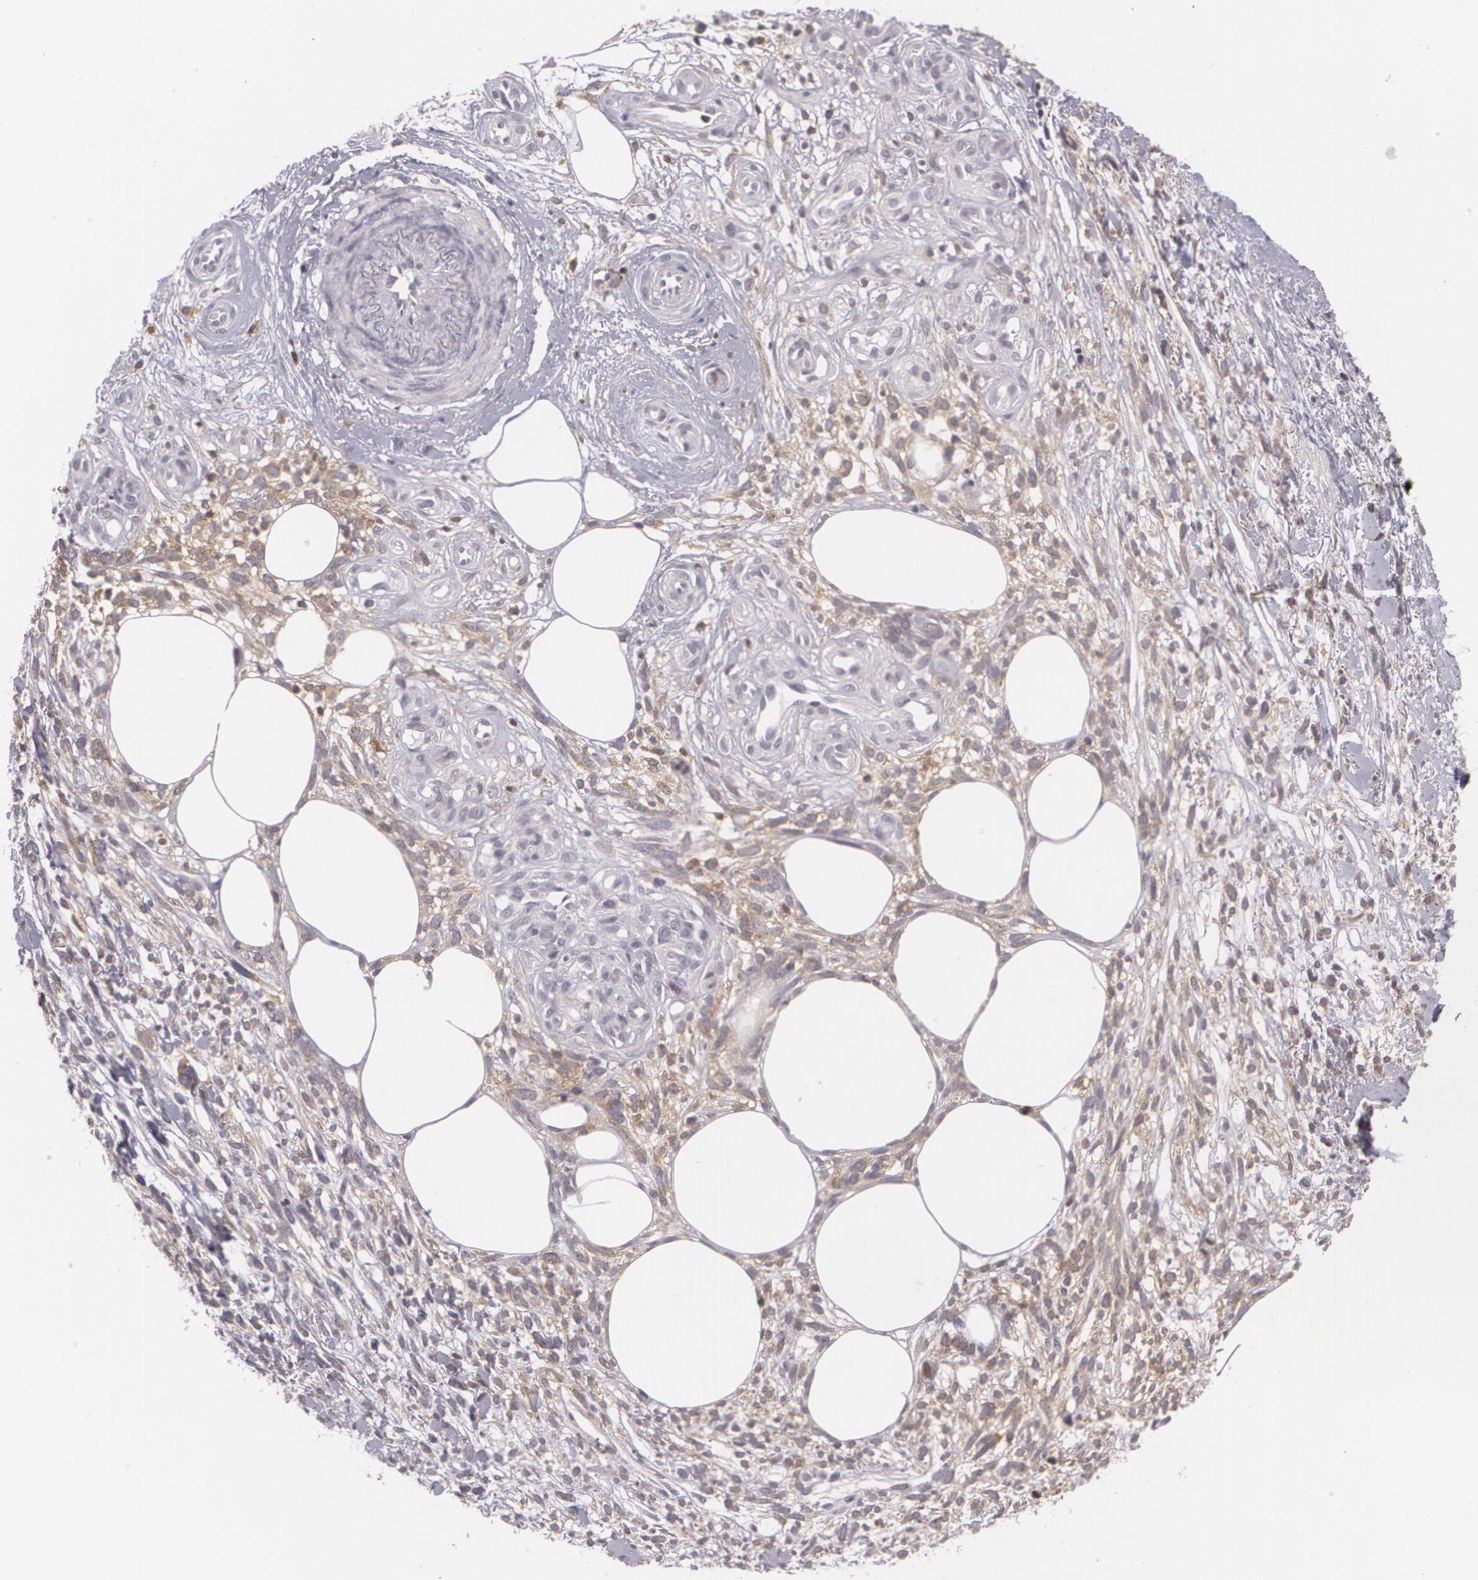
{"staining": {"intensity": "weak", "quantity": "25%-75%", "location": "cytoplasmic/membranous"}, "tissue": "melanoma", "cell_type": "Tumor cells", "image_type": "cancer", "snomed": [{"axis": "morphology", "description": "Malignant melanoma, NOS"}, {"axis": "topography", "description": "Skin"}], "caption": "A low amount of weak cytoplasmic/membranous staining is present in approximately 25%-75% of tumor cells in melanoma tissue.", "gene": "BIN1", "patient": {"sex": "female", "age": 85}}